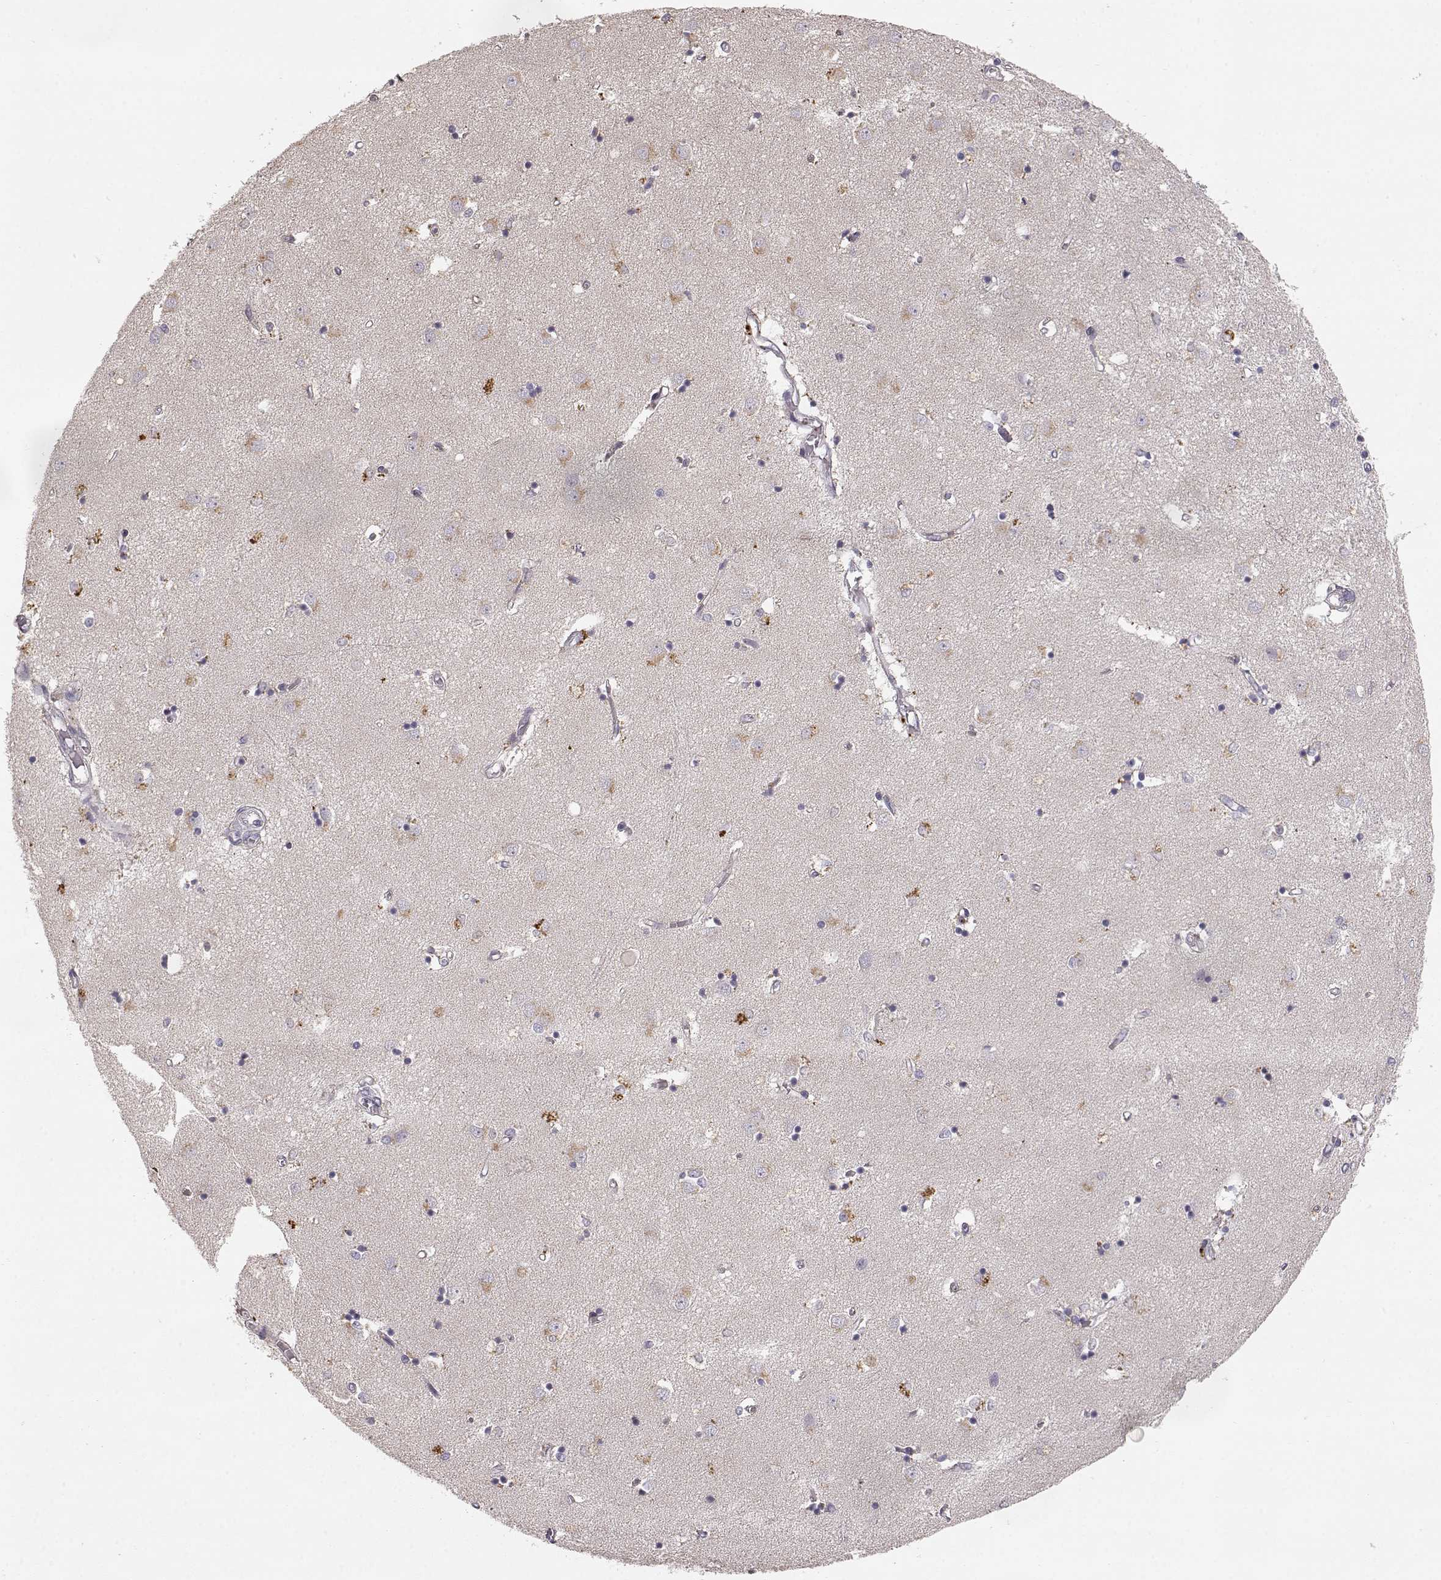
{"staining": {"intensity": "negative", "quantity": "none", "location": "none"}, "tissue": "caudate", "cell_type": "Glial cells", "image_type": "normal", "snomed": [{"axis": "morphology", "description": "Normal tissue, NOS"}, {"axis": "topography", "description": "Lateral ventricle wall"}], "caption": "Glial cells show no significant positivity in benign caudate.", "gene": "GRAP2", "patient": {"sex": "male", "age": 54}}